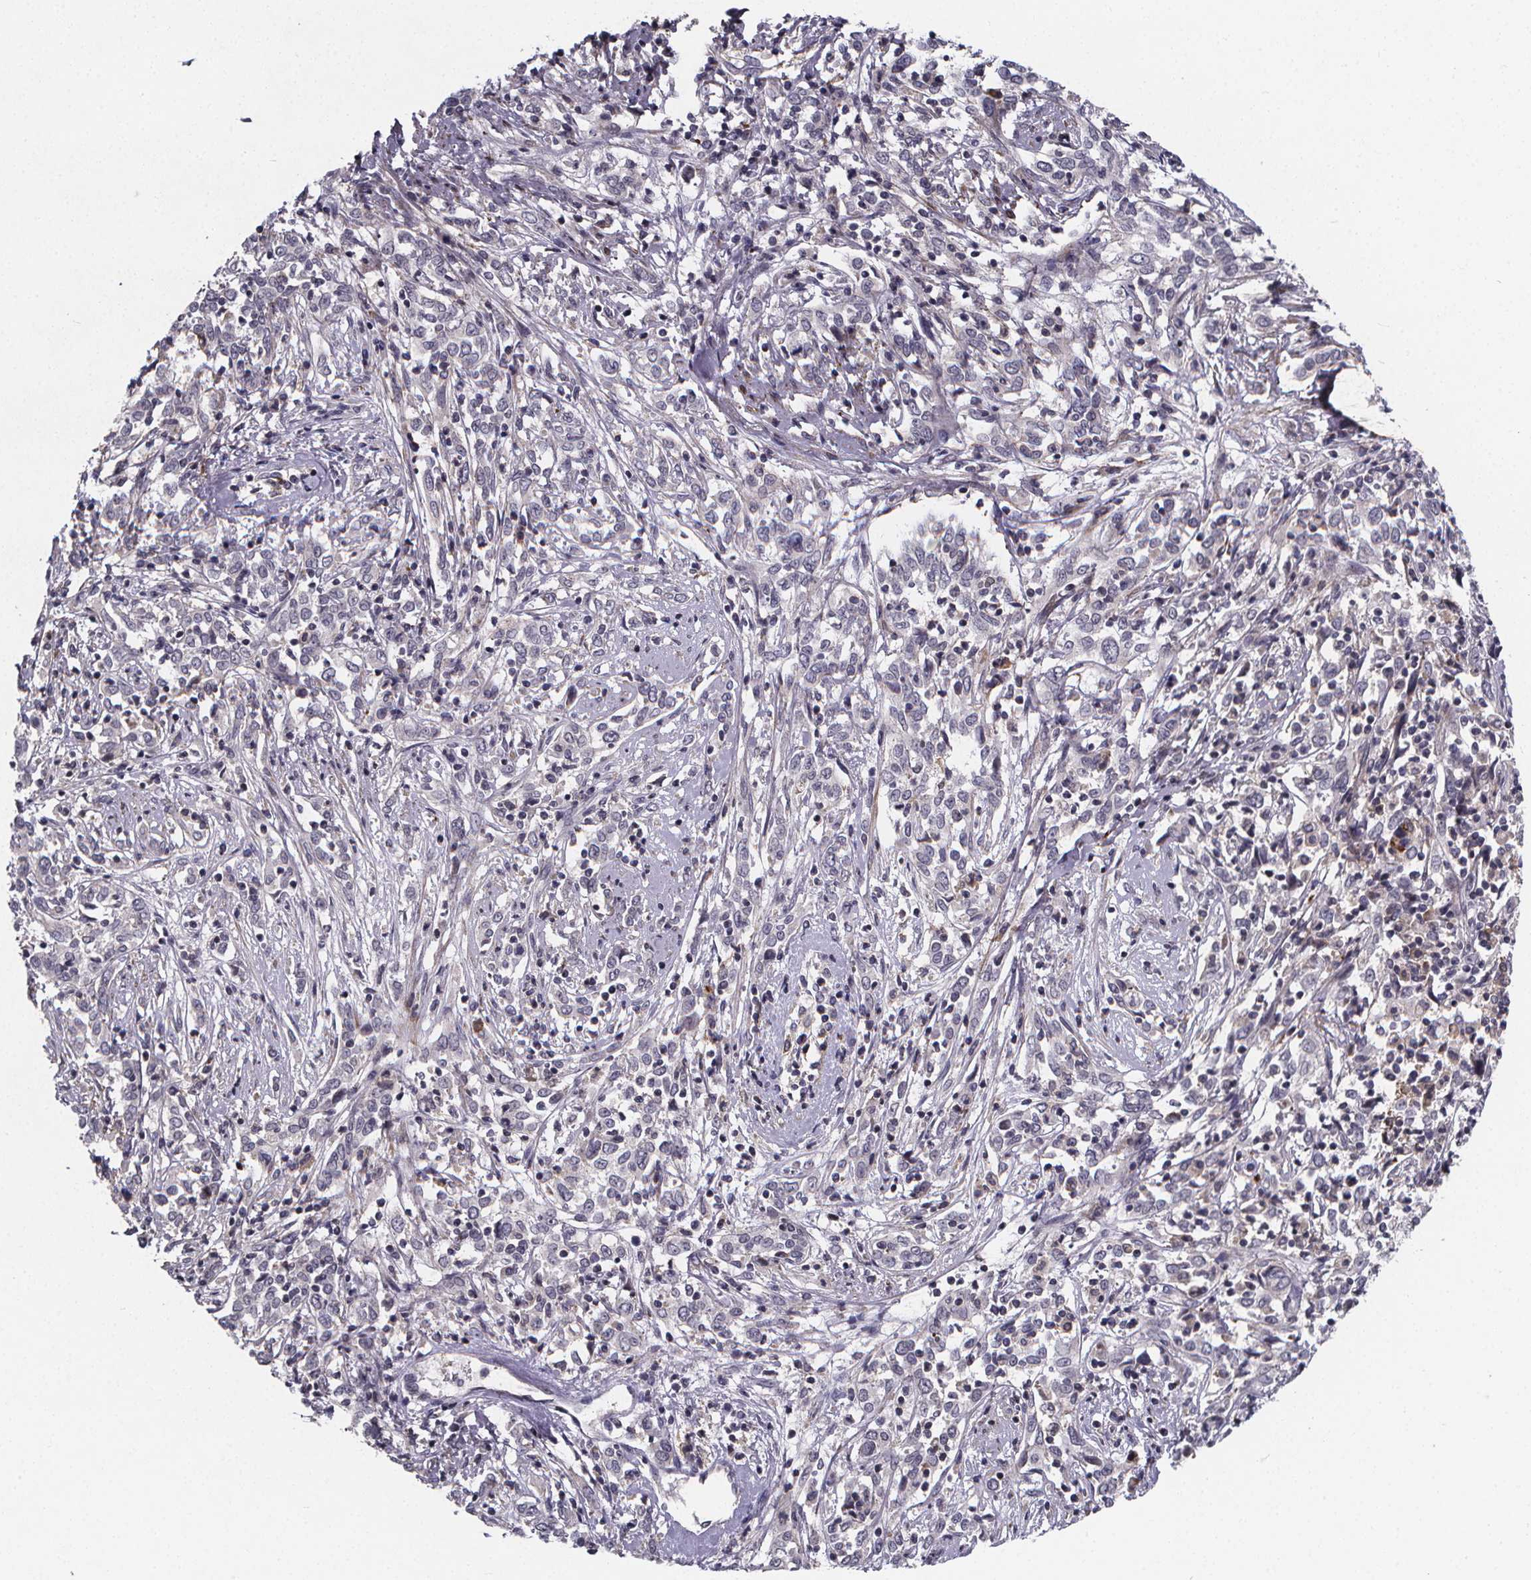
{"staining": {"intensity": "negative", "quantity": "none", "location": "none"}, "tissue": "cervical cancer", "cell_type": "Tumor cells", "image_type": "cancer", "snomed": [{"axis": "morphology", "description": "Adenocarcinoma, NOS"}, {"axis": "topography", "description": "Cervix"}], "caption": "Tumor cells show no significant protein staining in cervical cancer.", "gene": "FBXW2", "patient": {"sex": "female", "age": 40}}